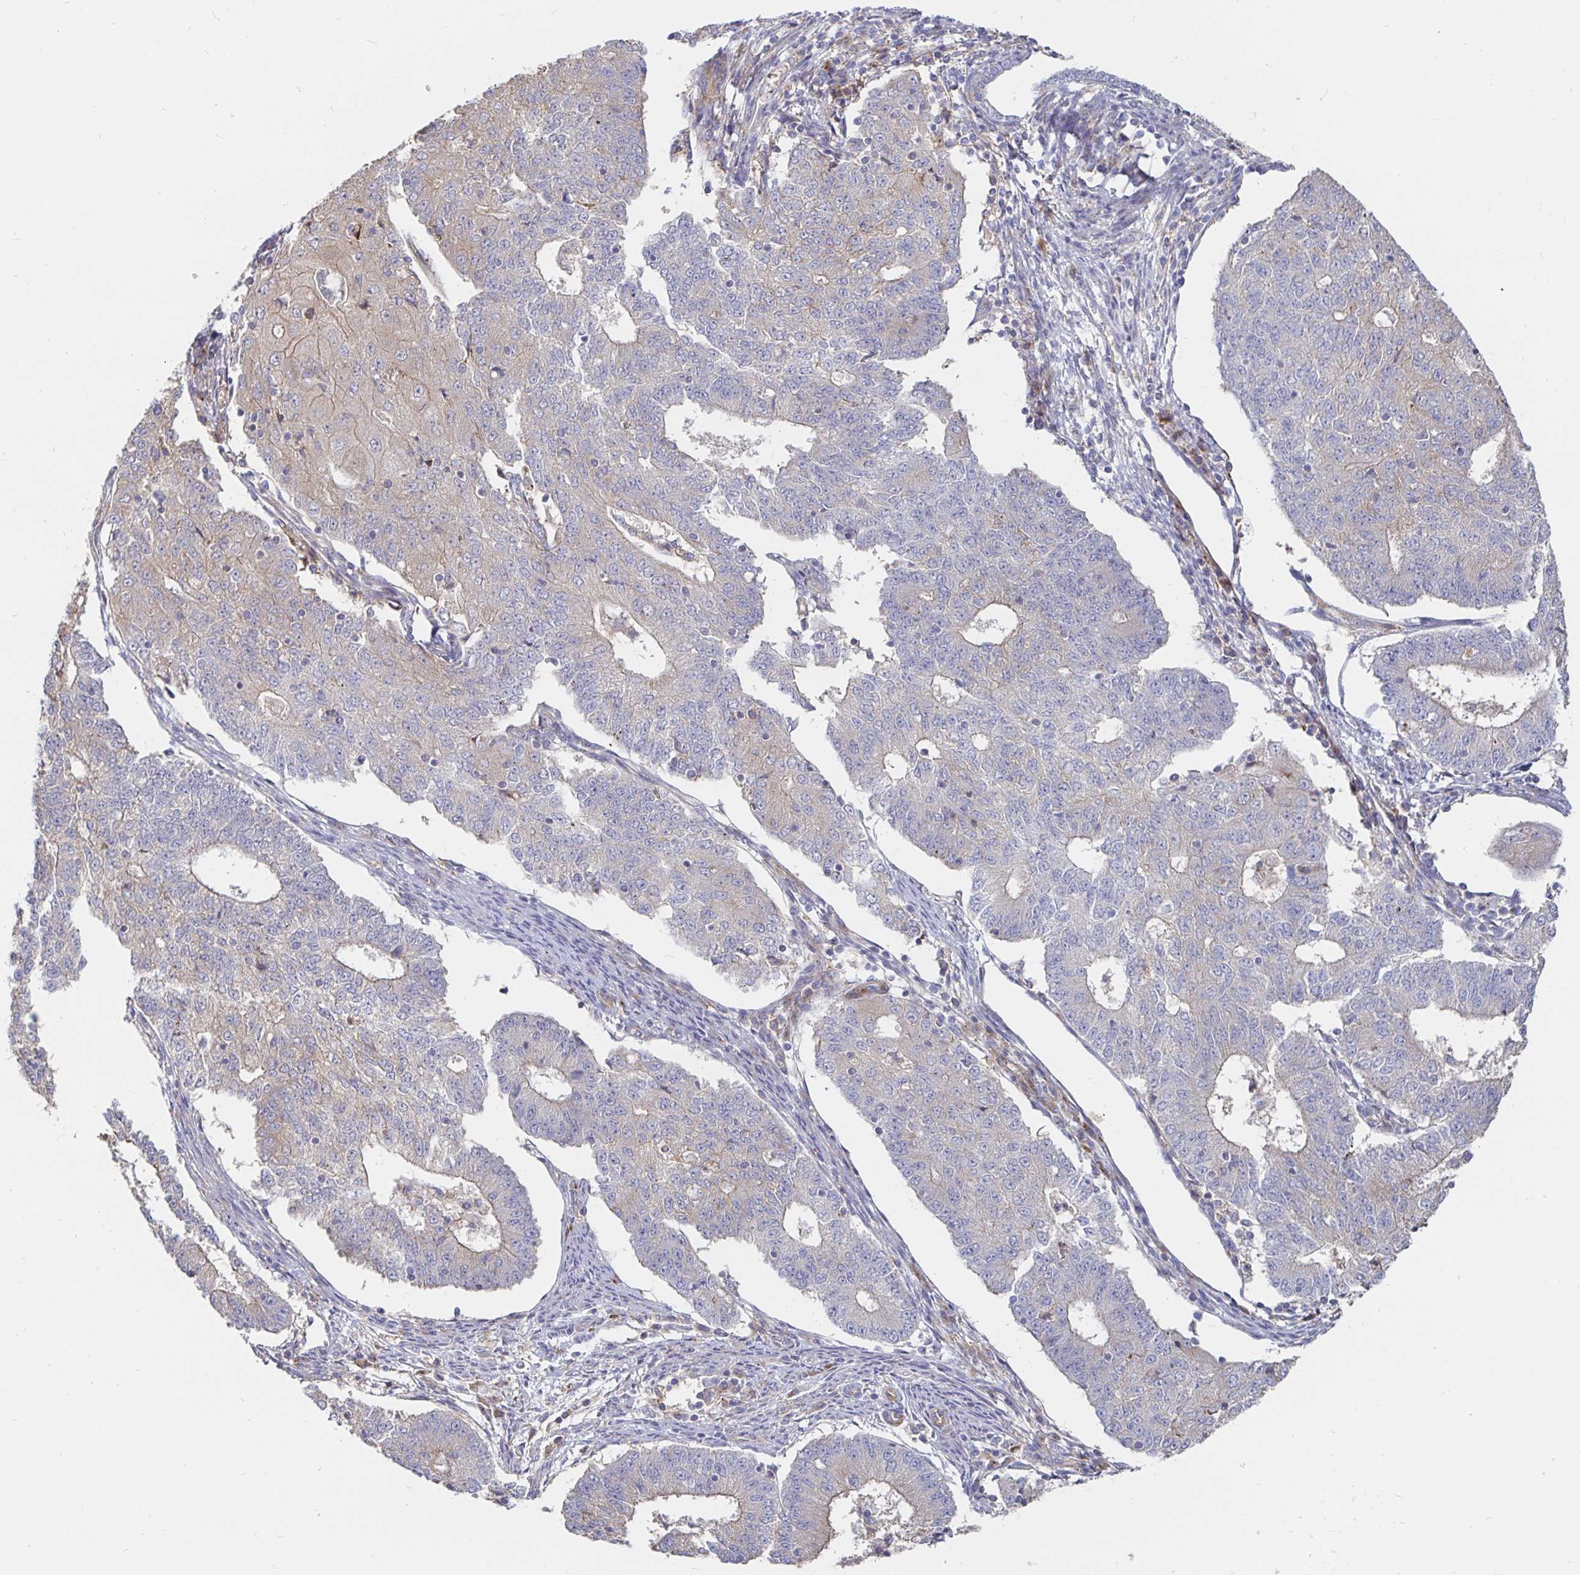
{"staining": {"intensity": "negative", "quantity": "none", "location": "none"}, "tissue": "endometrial cancer", "cell_type": "Tumor cells", "image_type": "cancer", "snomed": [{"axis": "morphology", "description": "Adenocarcinoma, NOS"}, {"axis": "topography", "description": "Endometrium"}], "caption": "Immunohistochemistry (IHC) micrograph of human adenocarcinoma (endometrial) stained for a protein (brown), which displays no positivity in tumor cells.", "gene": "KCTD19", "patient": {"sex": "female", "age": 56}}